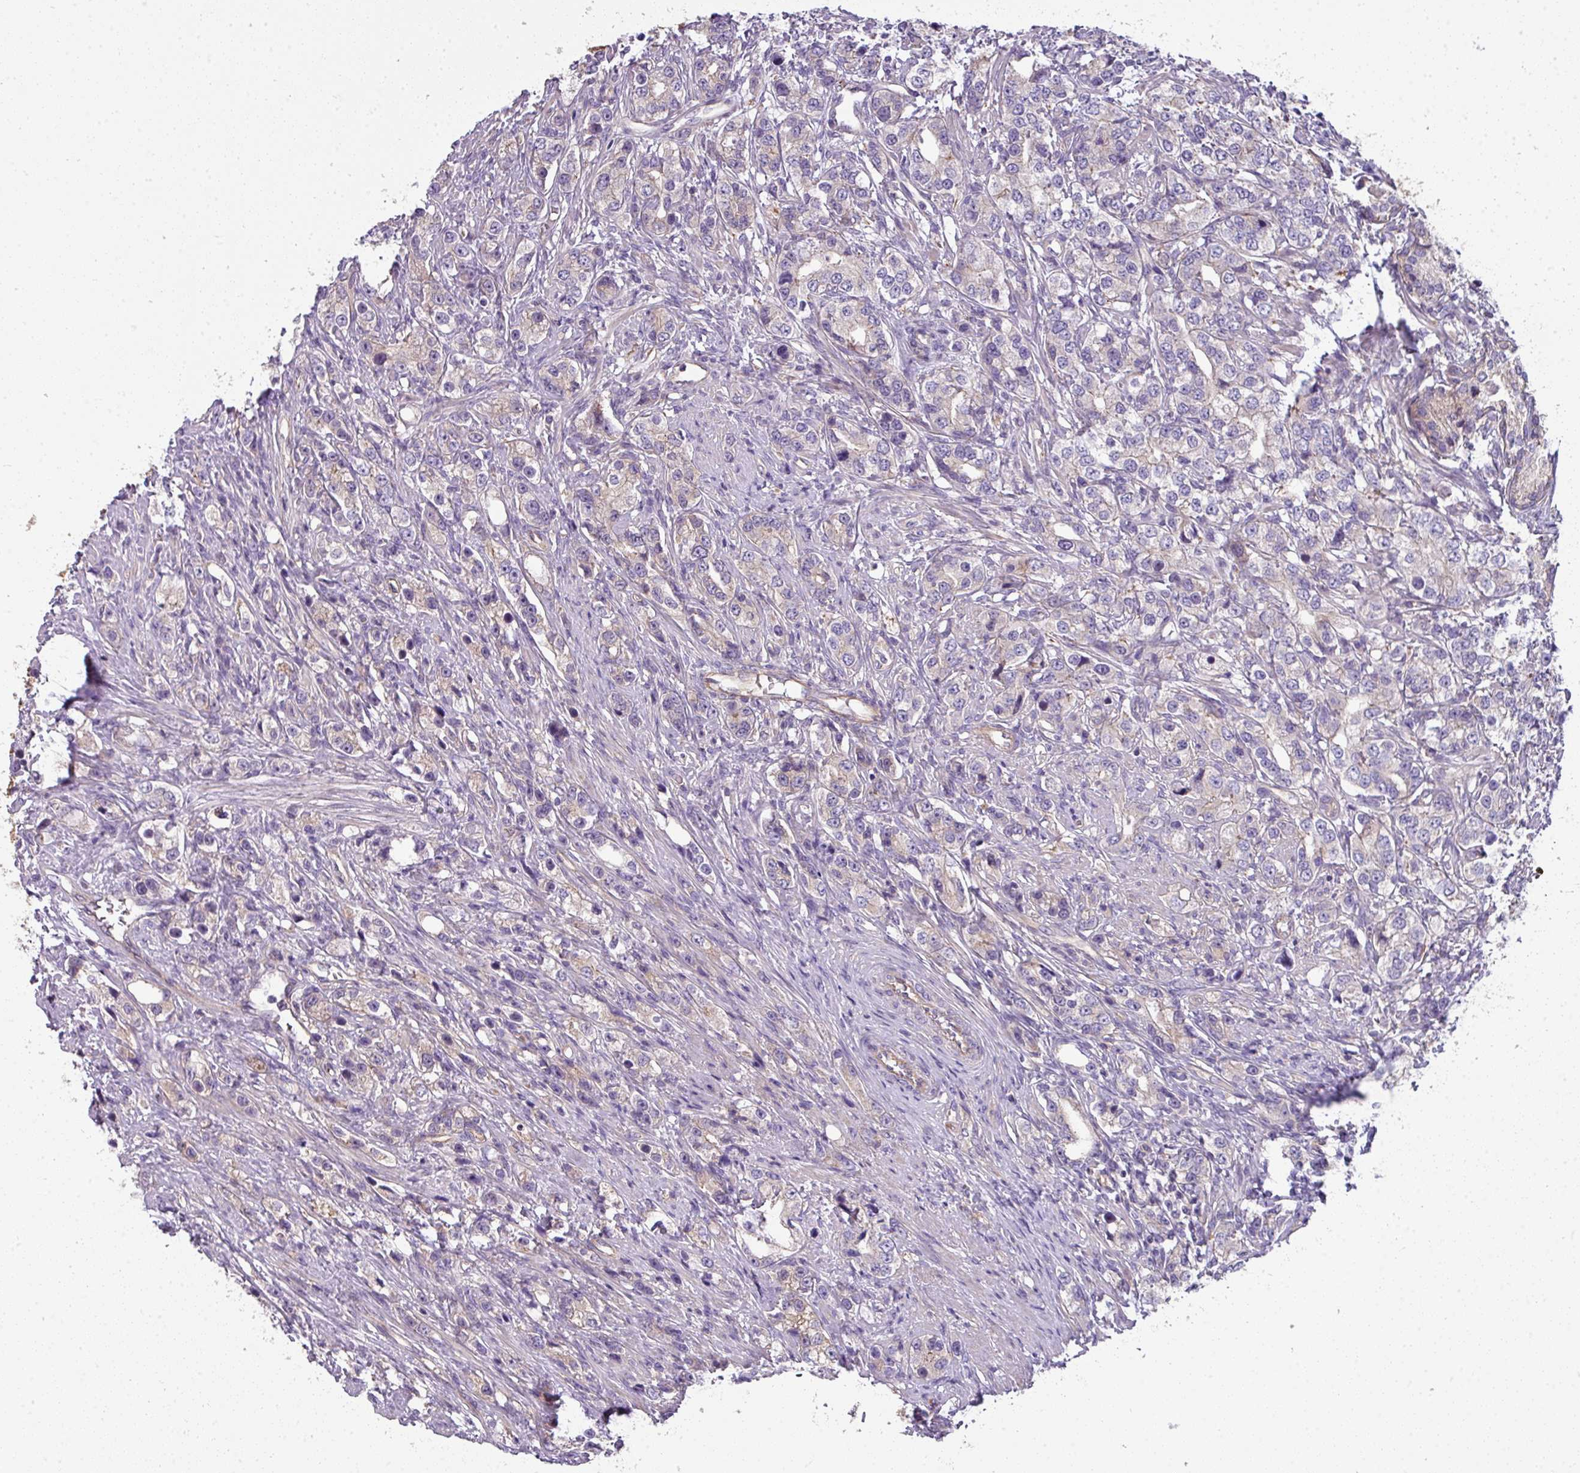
{"staining": {"intensity": "weak", "quantity": "<25%", "location": "cytoplasmic/membranous"}, "tissue": "prostate cancer", "cell_type": "Tumor cells", "image_type": "cancer", "snomed": [{"axis": "morphology", "description": "Adenocarcinoma, High grade"}, {"axis": "topography", "description": "Prostate"}], "caption": "This is a photomicrograph of immunohistochemistry (IHC) staining of high-grade adenocarcinoma (prostate), which shows no staining in tumor cells.", "gene": "PALS2", "patient": {"sex": "male", "age": 63}}